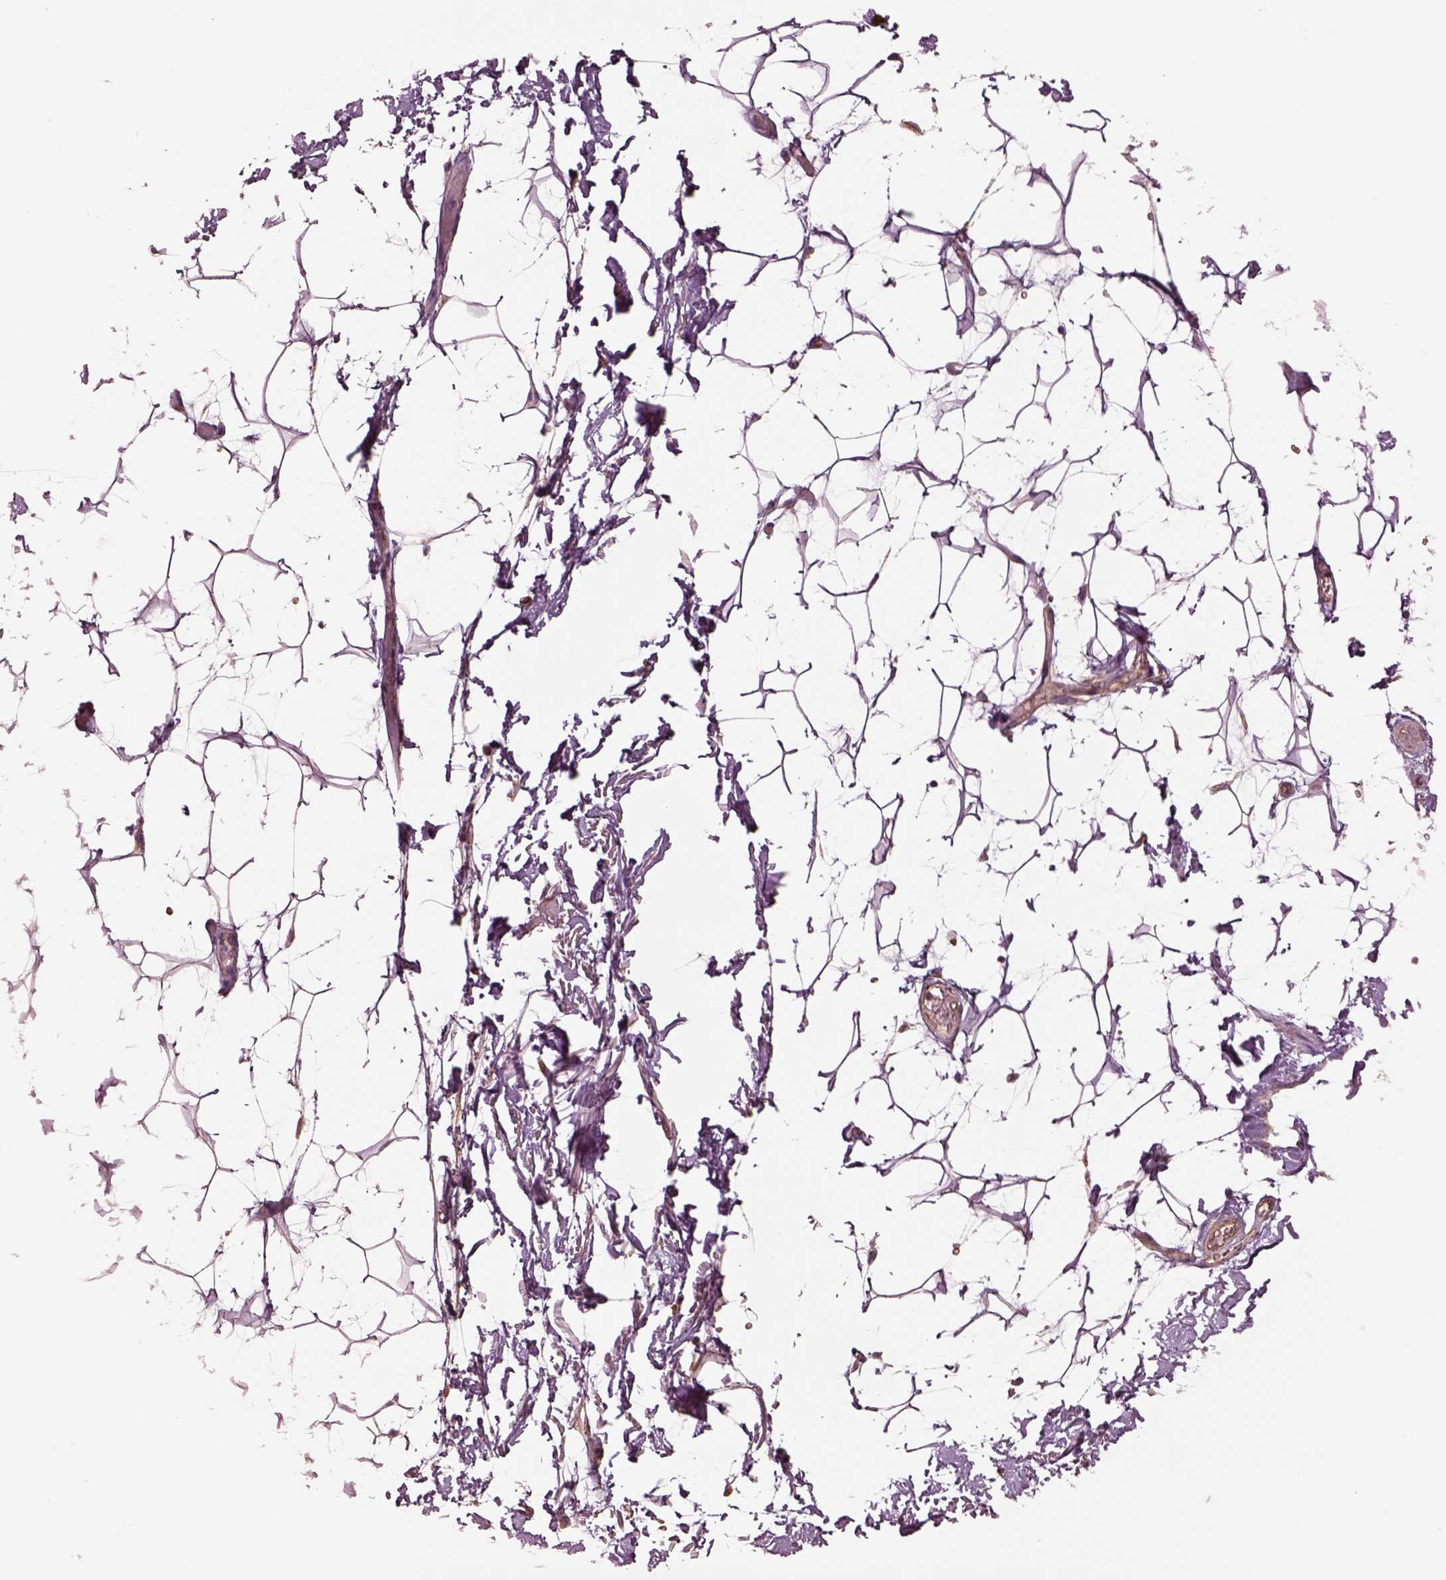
{"staining": {"intensity": "negative", "quantity": "none", "location": "none"}, "tissue": "adipose tissue", "cell_type": "Adipocytes", "image_type": "normal", "snomed": [{"axis": "morphology", "description": "Normal tissue, NOS"}, {"axis": "topography", "description": "Anal"}, {"axis": "topography", "description": "Peripheral nerve tissue"}], "caption": "The micrograph shows no significant staining in adipocytes of adipose tissue. (DAB IHC, high magnification).", "gene": "HTR1B", "patient": {"sex": "male", "age": 78}}